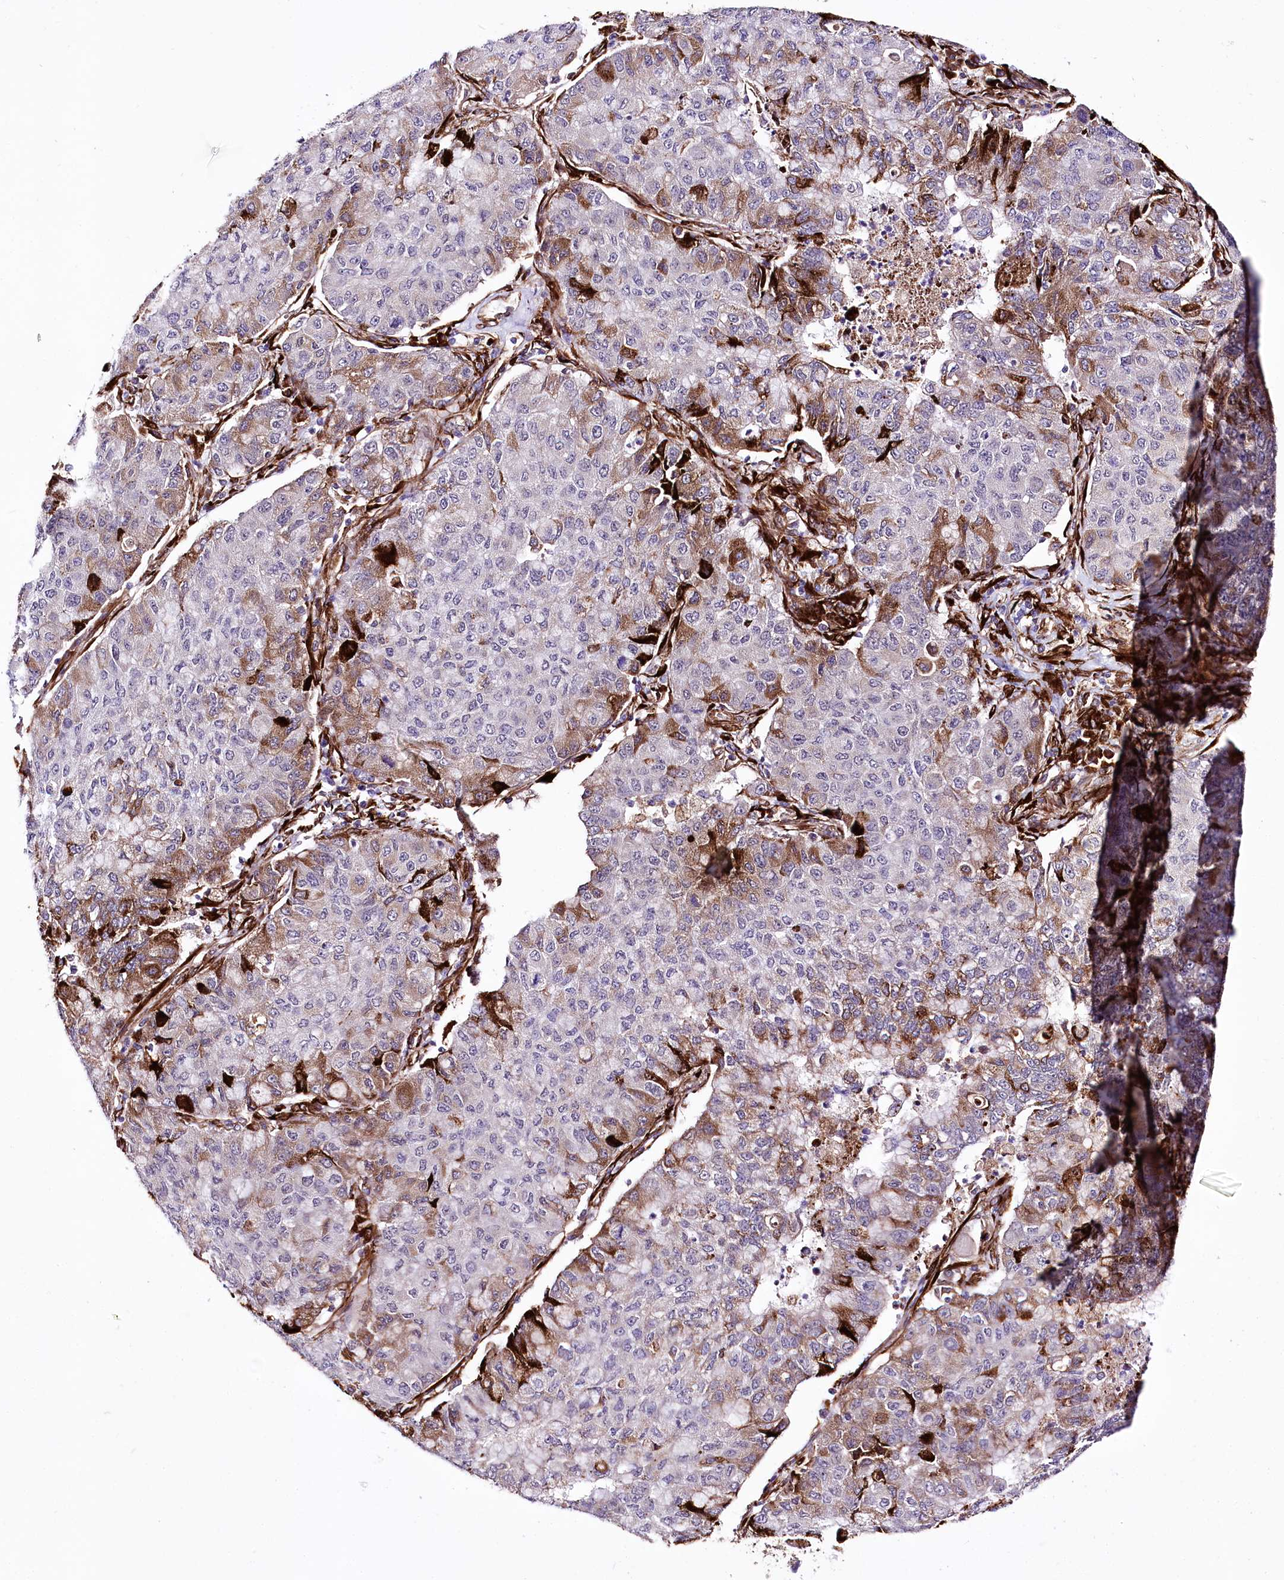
{"staining": {"intensity": "moderate", "quantity": "<25%", "location": "cytoplasmic/membranous"}, "tissue": "lung cancer", "cell_type": "Tumor cells", "image_type": "cancer", "snomed": [{"axis": "morphology", "description": "Squamous cell carcinoma, NOS"}, {"axis": "topography", "description": "Lung"}], "caption": "Immunohistochemistry (IHC) of human lung cancer demonstrates low levels of moderate cytoplasmic/membranous positivity in approximately <25% of tumor cells.", "gene": "WWC1", "patient": {"sex": "male", "age": 74}}